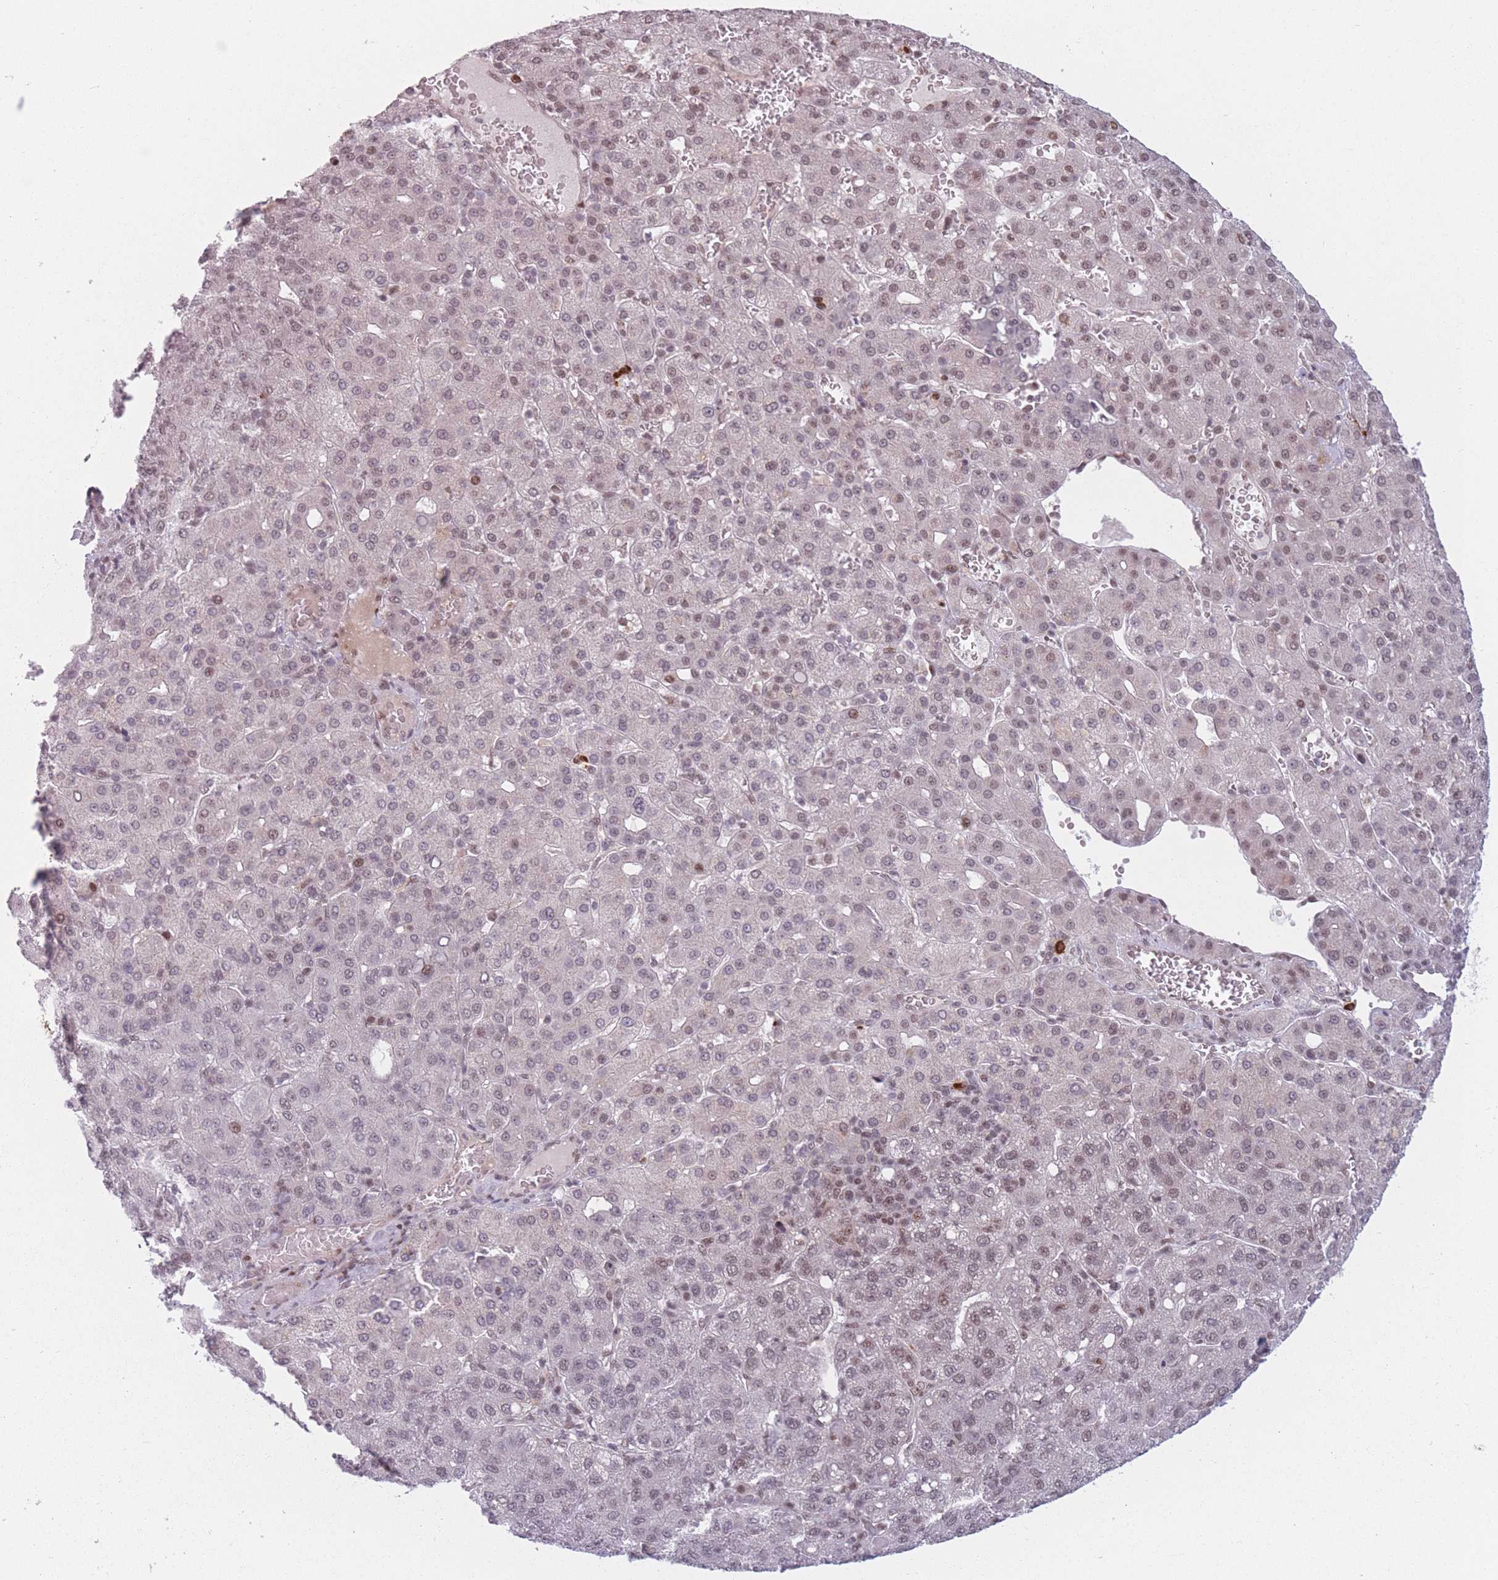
{"staining": {"intensity": "weak", "quantity": "25%-75%", "location": "nuclear"}, "tissue": "liver cancer", "cell_type": "Tumor cells", "image_type": "cancer", "snomed": [{"axis": "morphology", "description": "Carcinoma, Hepatocellular, NOS"}, {"axis": "topography", "description": "Liver"}], "caption": "Weak nuclear protein staining is identified in about 25%-75% of tumor cells in liver cancer. Ihc stains the protein in brown and the nuclei are stained blue.", "gene": "SUPT6H", "patient": {"sex": "male", "age": 65}}